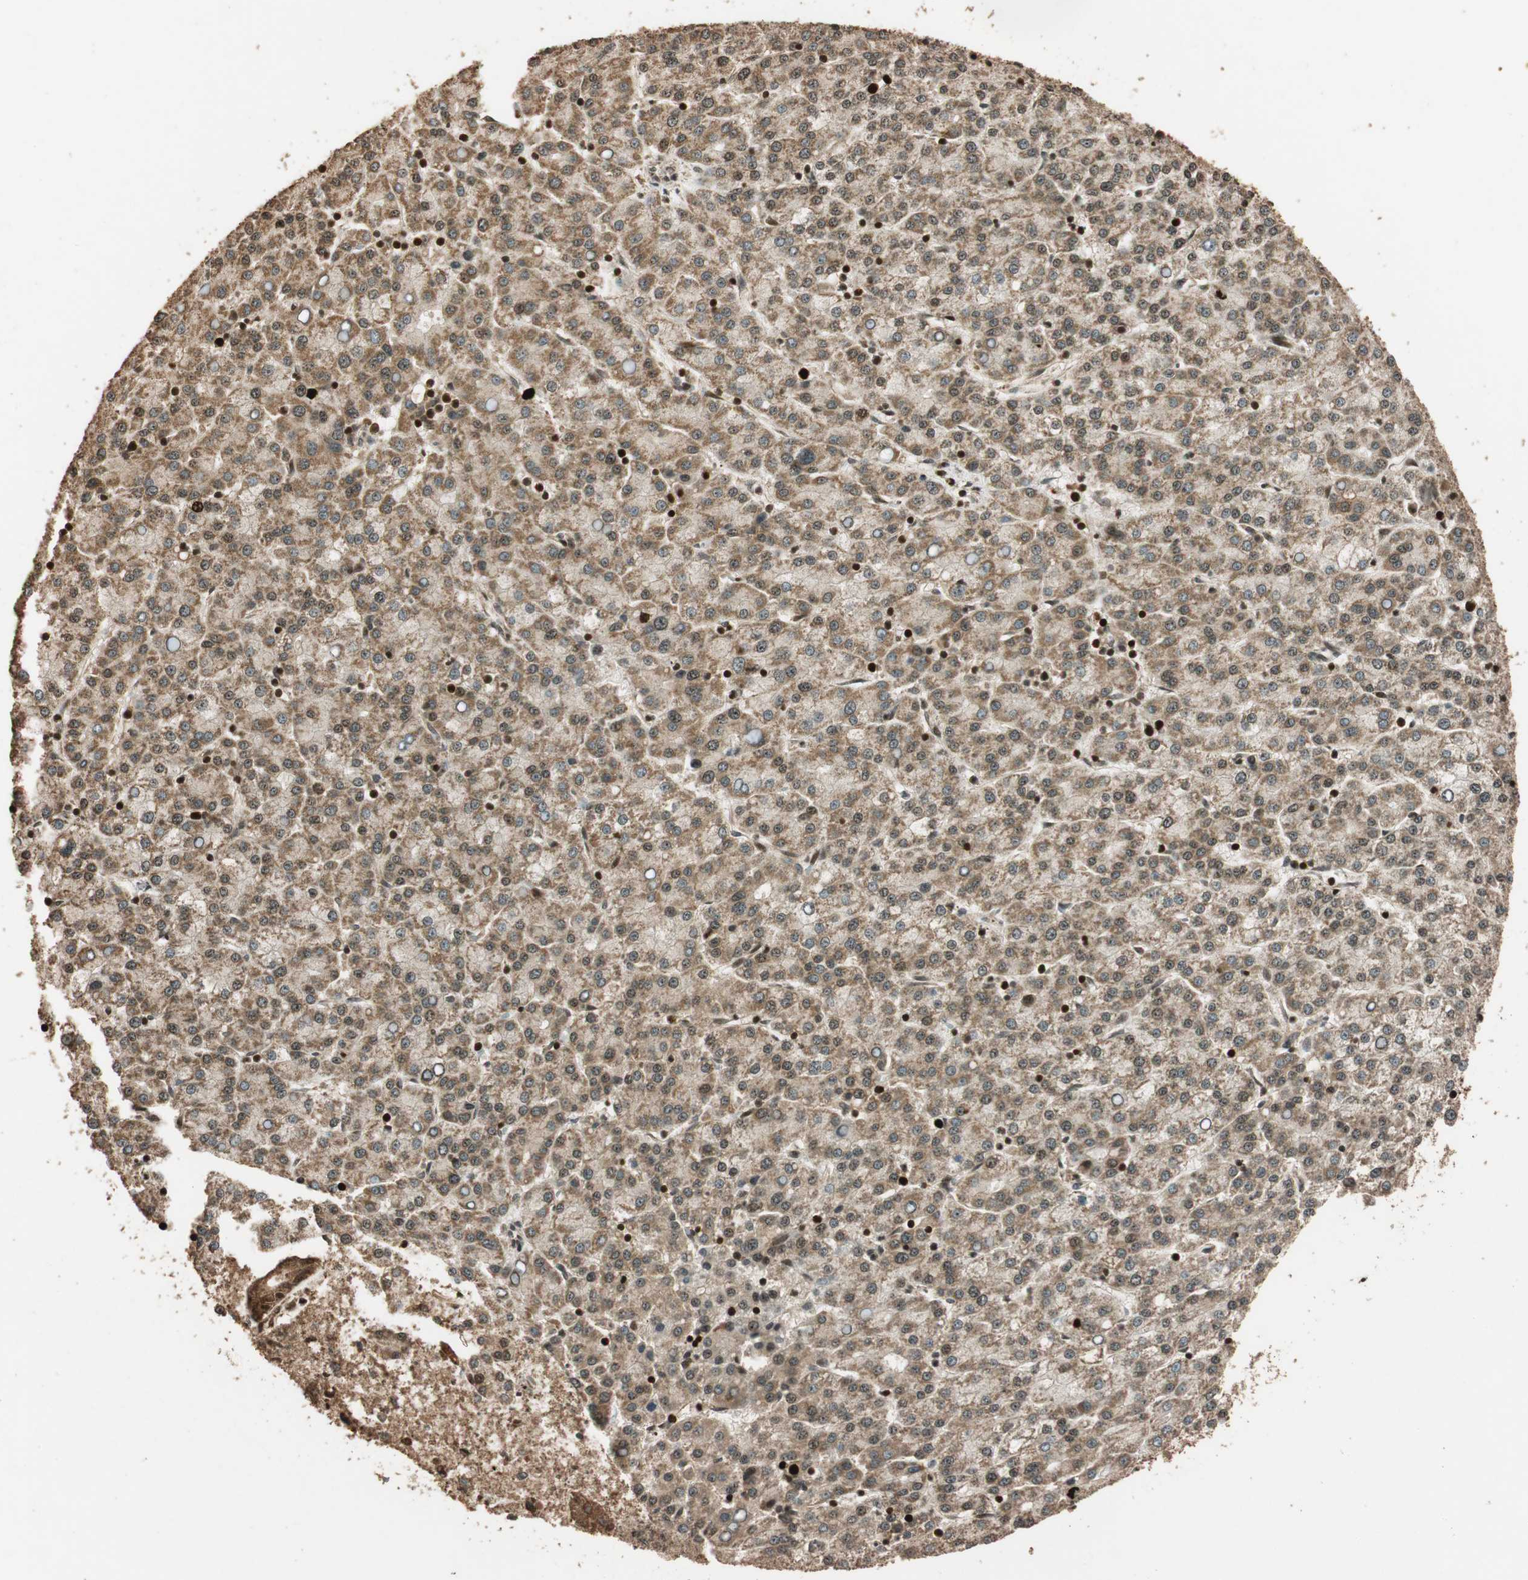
{"staining": {"intensity": "moderate", "quantity": ">75%", "location": "cytoplasmic/membranous"}, "tissue": "liver cancer", "cell_type": "Tumor cells", "image_type": "cancer", "snomed": [{"axis": "morphology", "description": "Carcinoma, Hepatocellular, NOS"}, {"axis": "topography", "description": "Liver"}], "caption": "This histopathology image displays immunohistochemistry staining of human hepatocellular carcinoma (liver), with medium moderate cytoplasmic/membranous expression in approximately >75% of tumor cells.", "gene": "ALKBH5", "patient": {"sex": "female", "age": 58}}